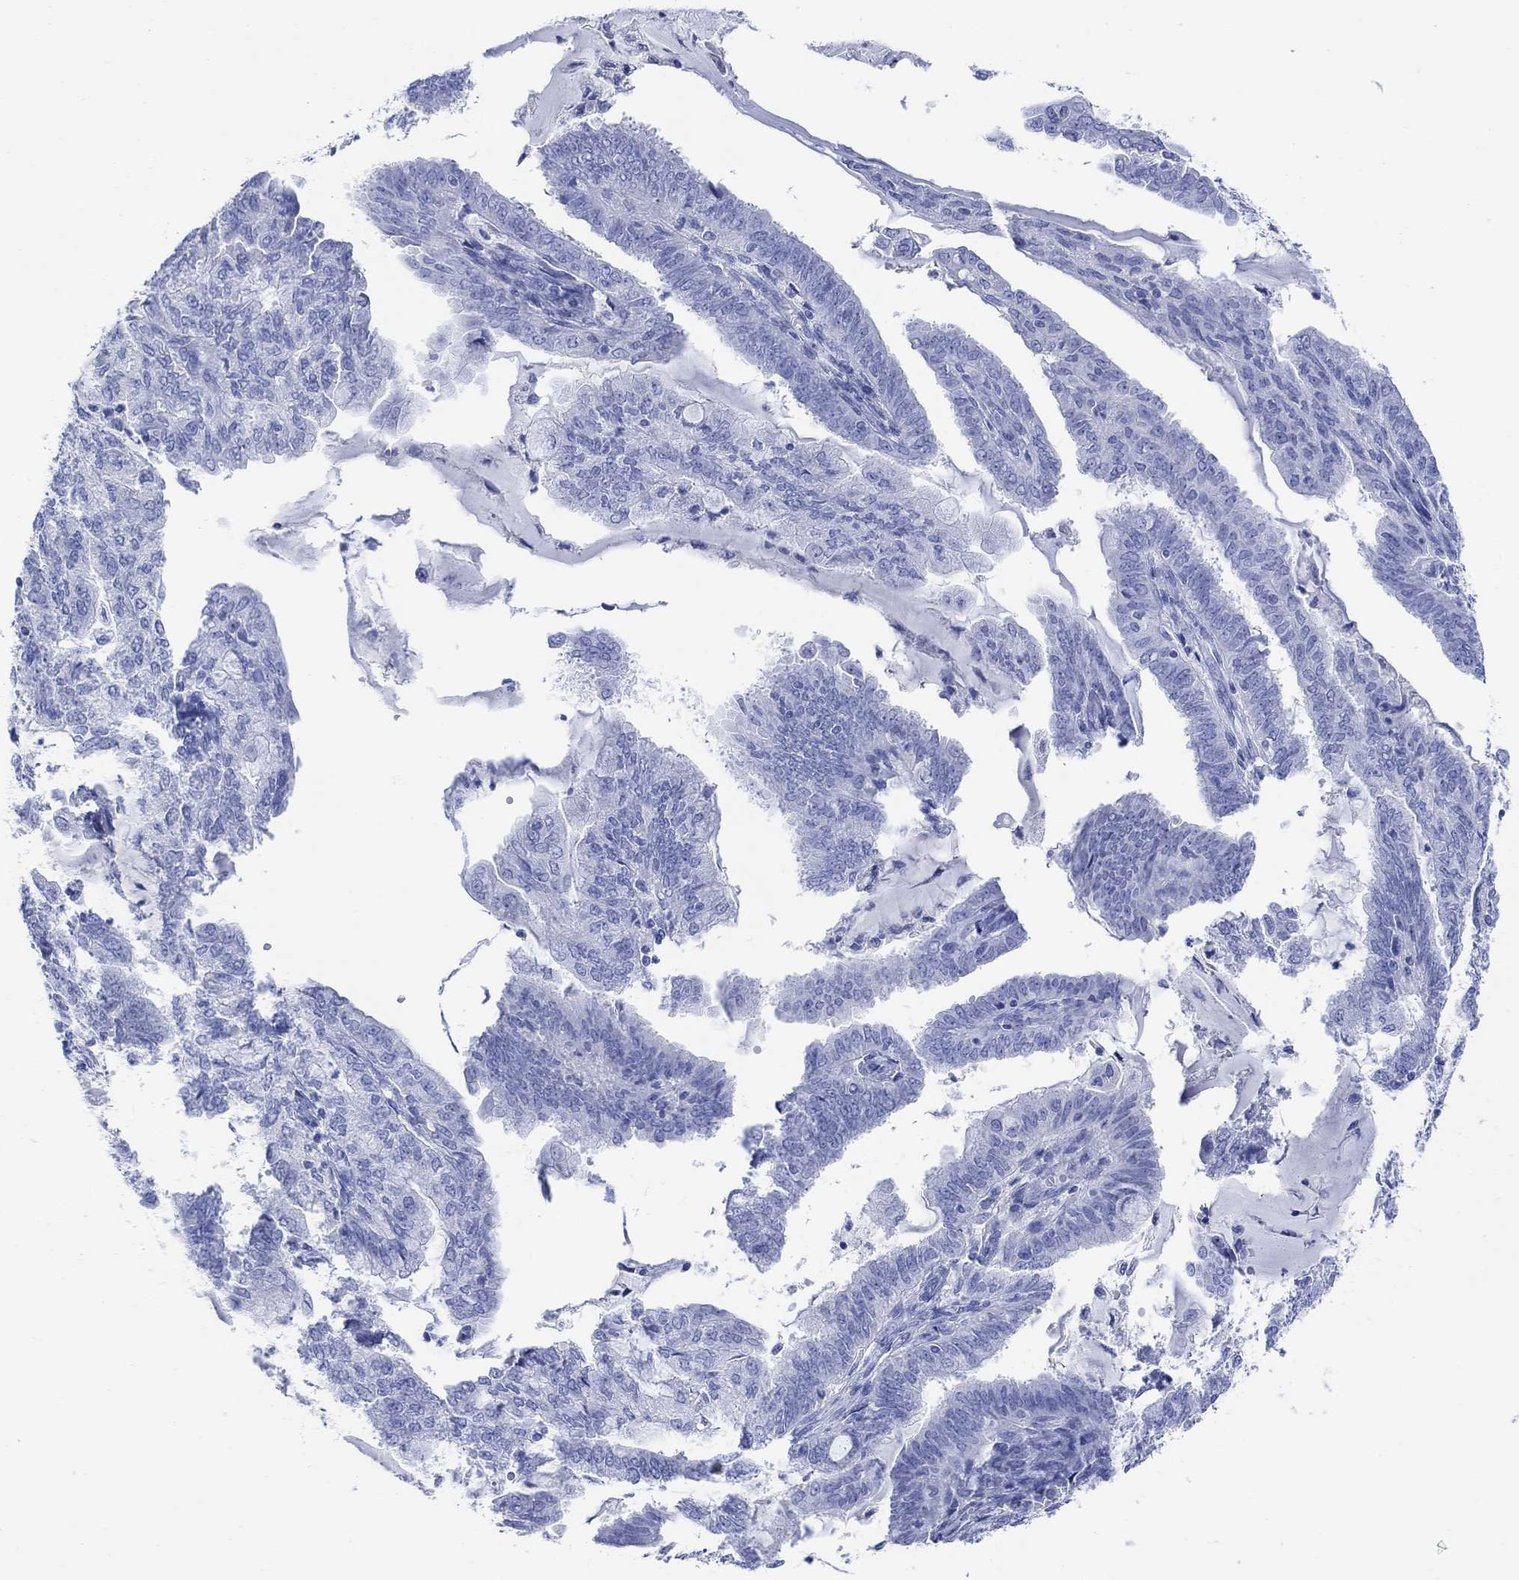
{"staining": {"intensity": "negative", "quantity": "none", "location": "none"}, "tissue": "endometrial cancer", "cell_type": "Tumor cells", "image_type": "cancer", "snomed": [{"axis": "morphology", "description": "Adenocarcinoma, NOS"}, {"axis": "topography", "description": "Endometrium"}], "caption": "Tumor cells show no significant positivity in endometrial adenocarcinoma. (Brightfield microscopy of DAB (3,3'-diaminobenzidine) immunohistochemistry at high magnification).", "gene": "GNG13", "patient": {"sex": "female", "age": 82}}